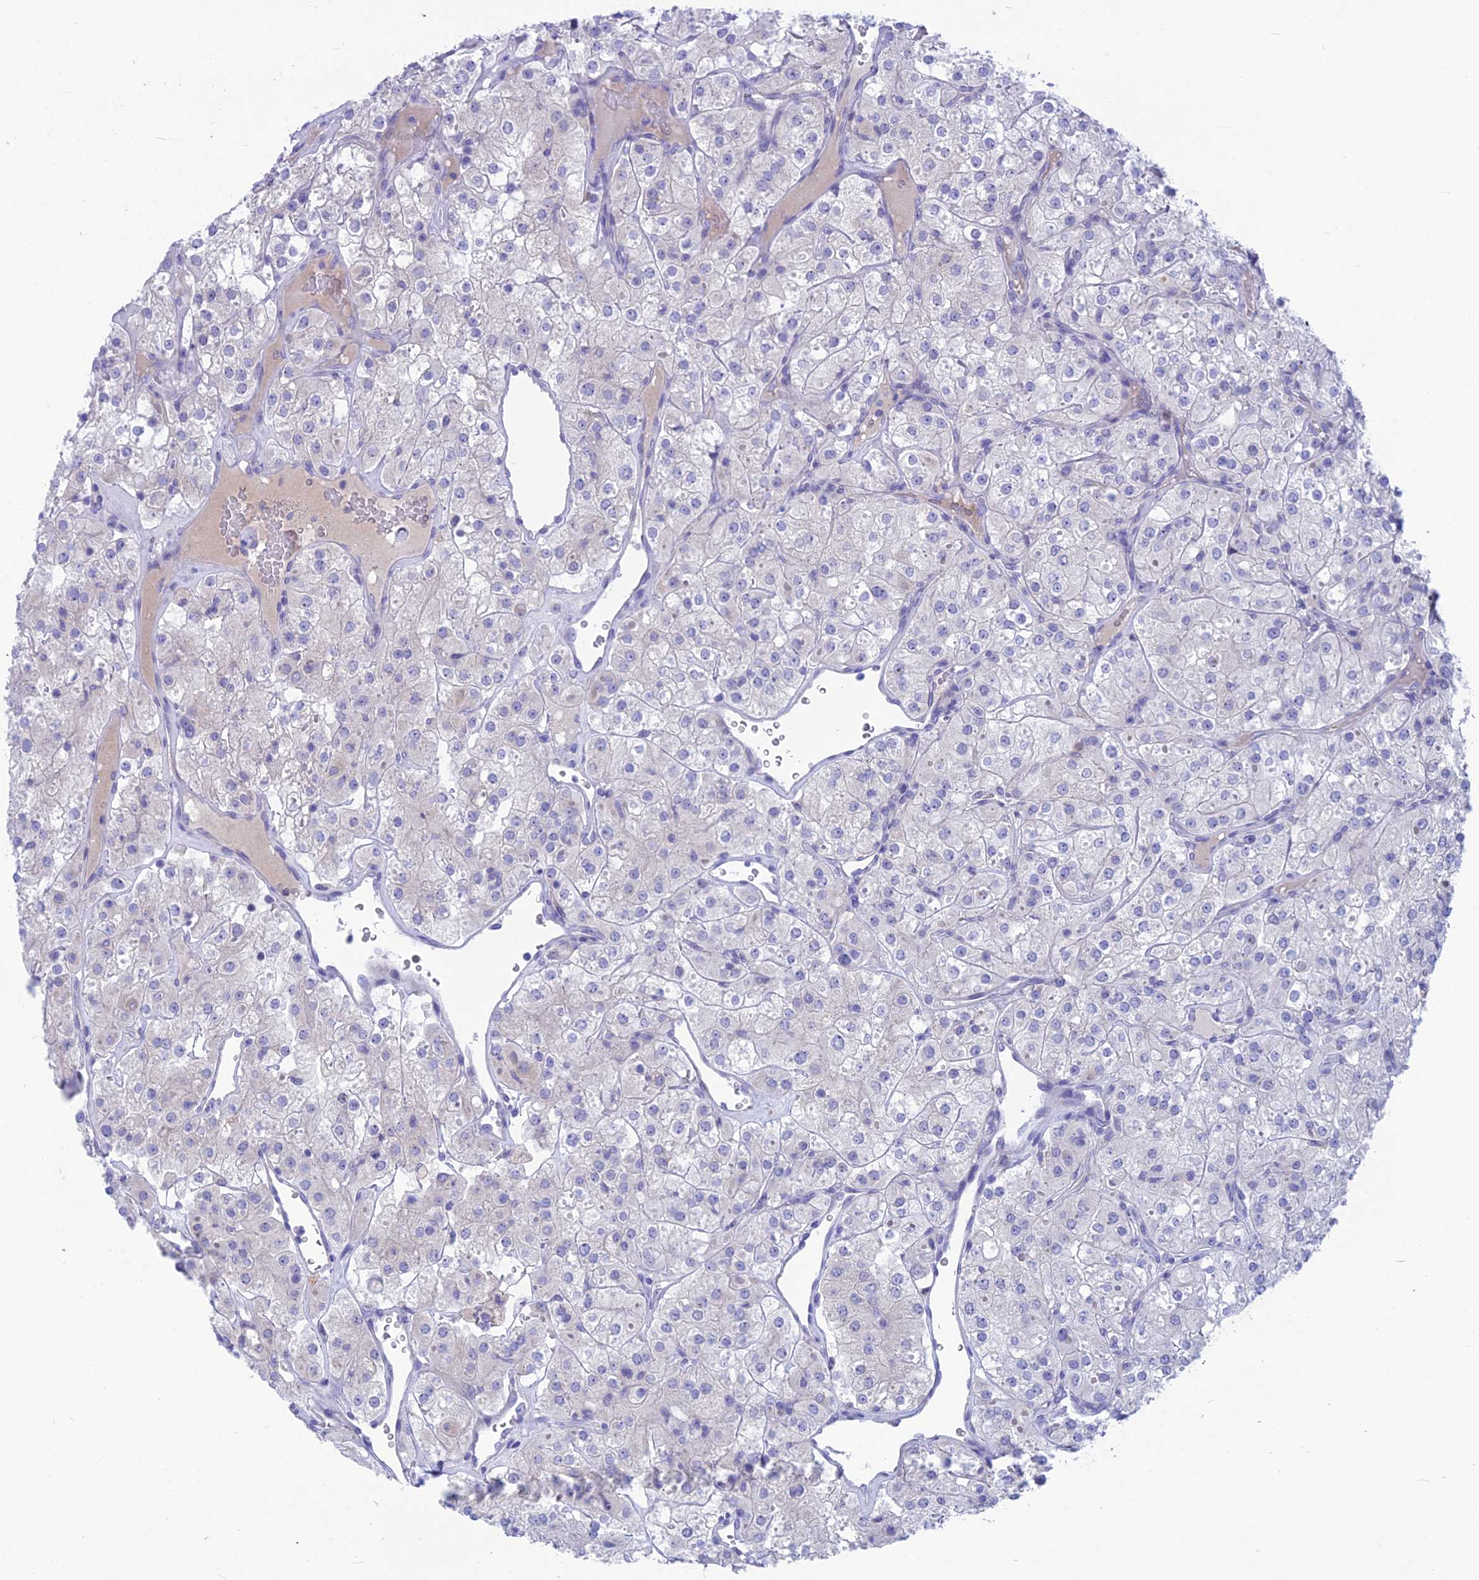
{"staining": {"intensity": "negative", "quantity": "none", "location": "none"}, "tissue": "renal cancer", "cell_type": "Tumor cells", "image_type": "cancer", "snomed": [{"axis": "morphology", "description": "Adenocarcinoma, NOS"}, {"axis": "topography", "description": "Kidney"}], "caption": "This is an immunohistochemistry photomicrograph of adenocarcinoma (renal). There is no positivity in tumor cells.", "gene": "SNTN", "patient": {"sex": "male", "age": 77}}